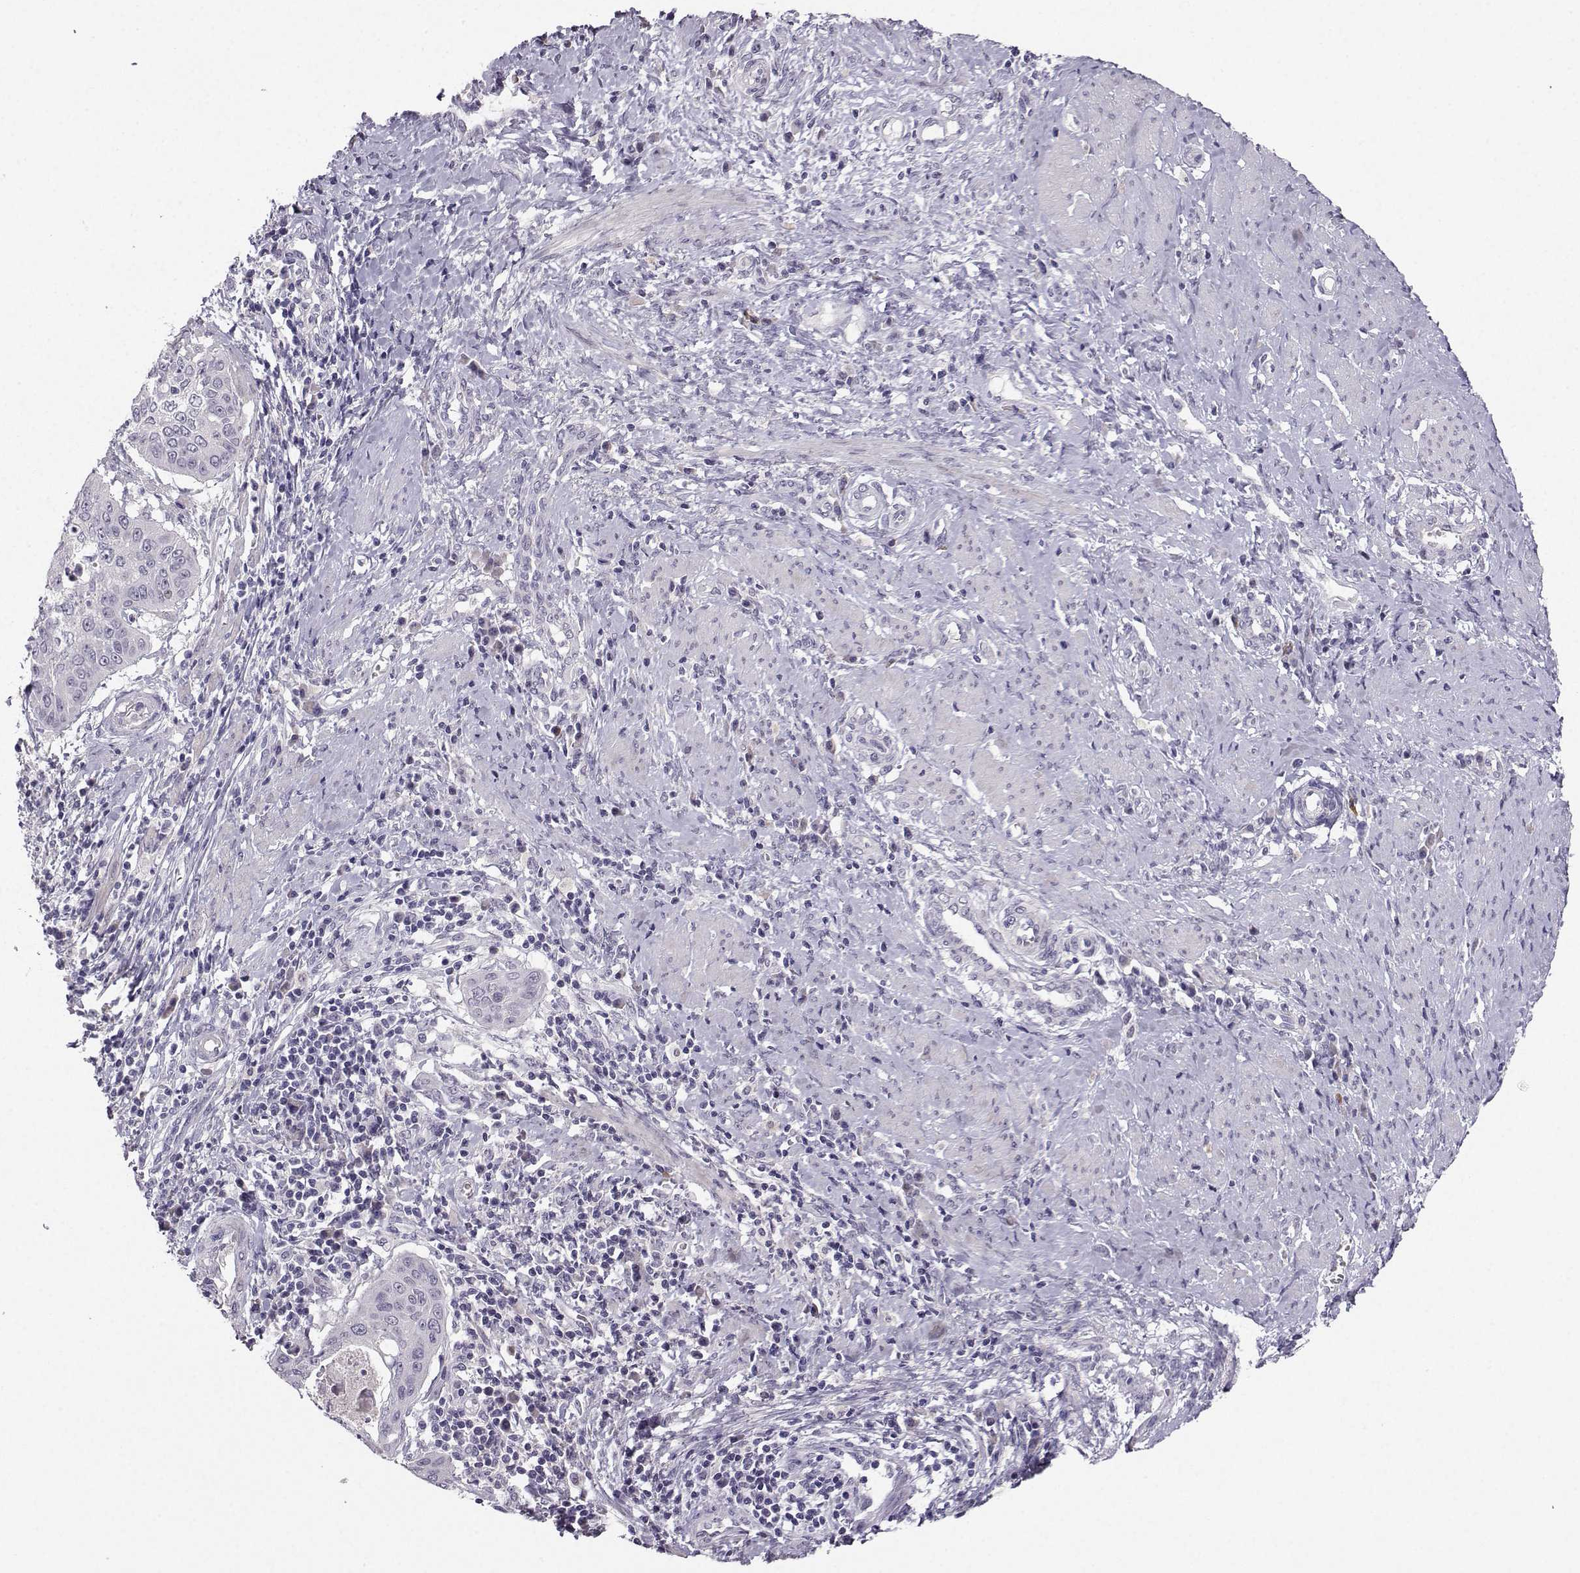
{"staining": {"intensity": "negative", "quantity": "none", "location": "none"}, "tissue": "cervical cancer", "cell_type": "Tumor cells", "image_type": "cancer", "snomed": [{"axis": "morphology", "description": "Squamous cell carcinoma, NOS"}, {"axis": "topography", "description": "Cervix"}], "caption": "Cervical cancer (squamous cell carcinoma) was stained to show a protein in brown. There is no significant expression in tumor cells.", "gene": "LIN28A", "patient": {"sex": "female", "age": 39}}